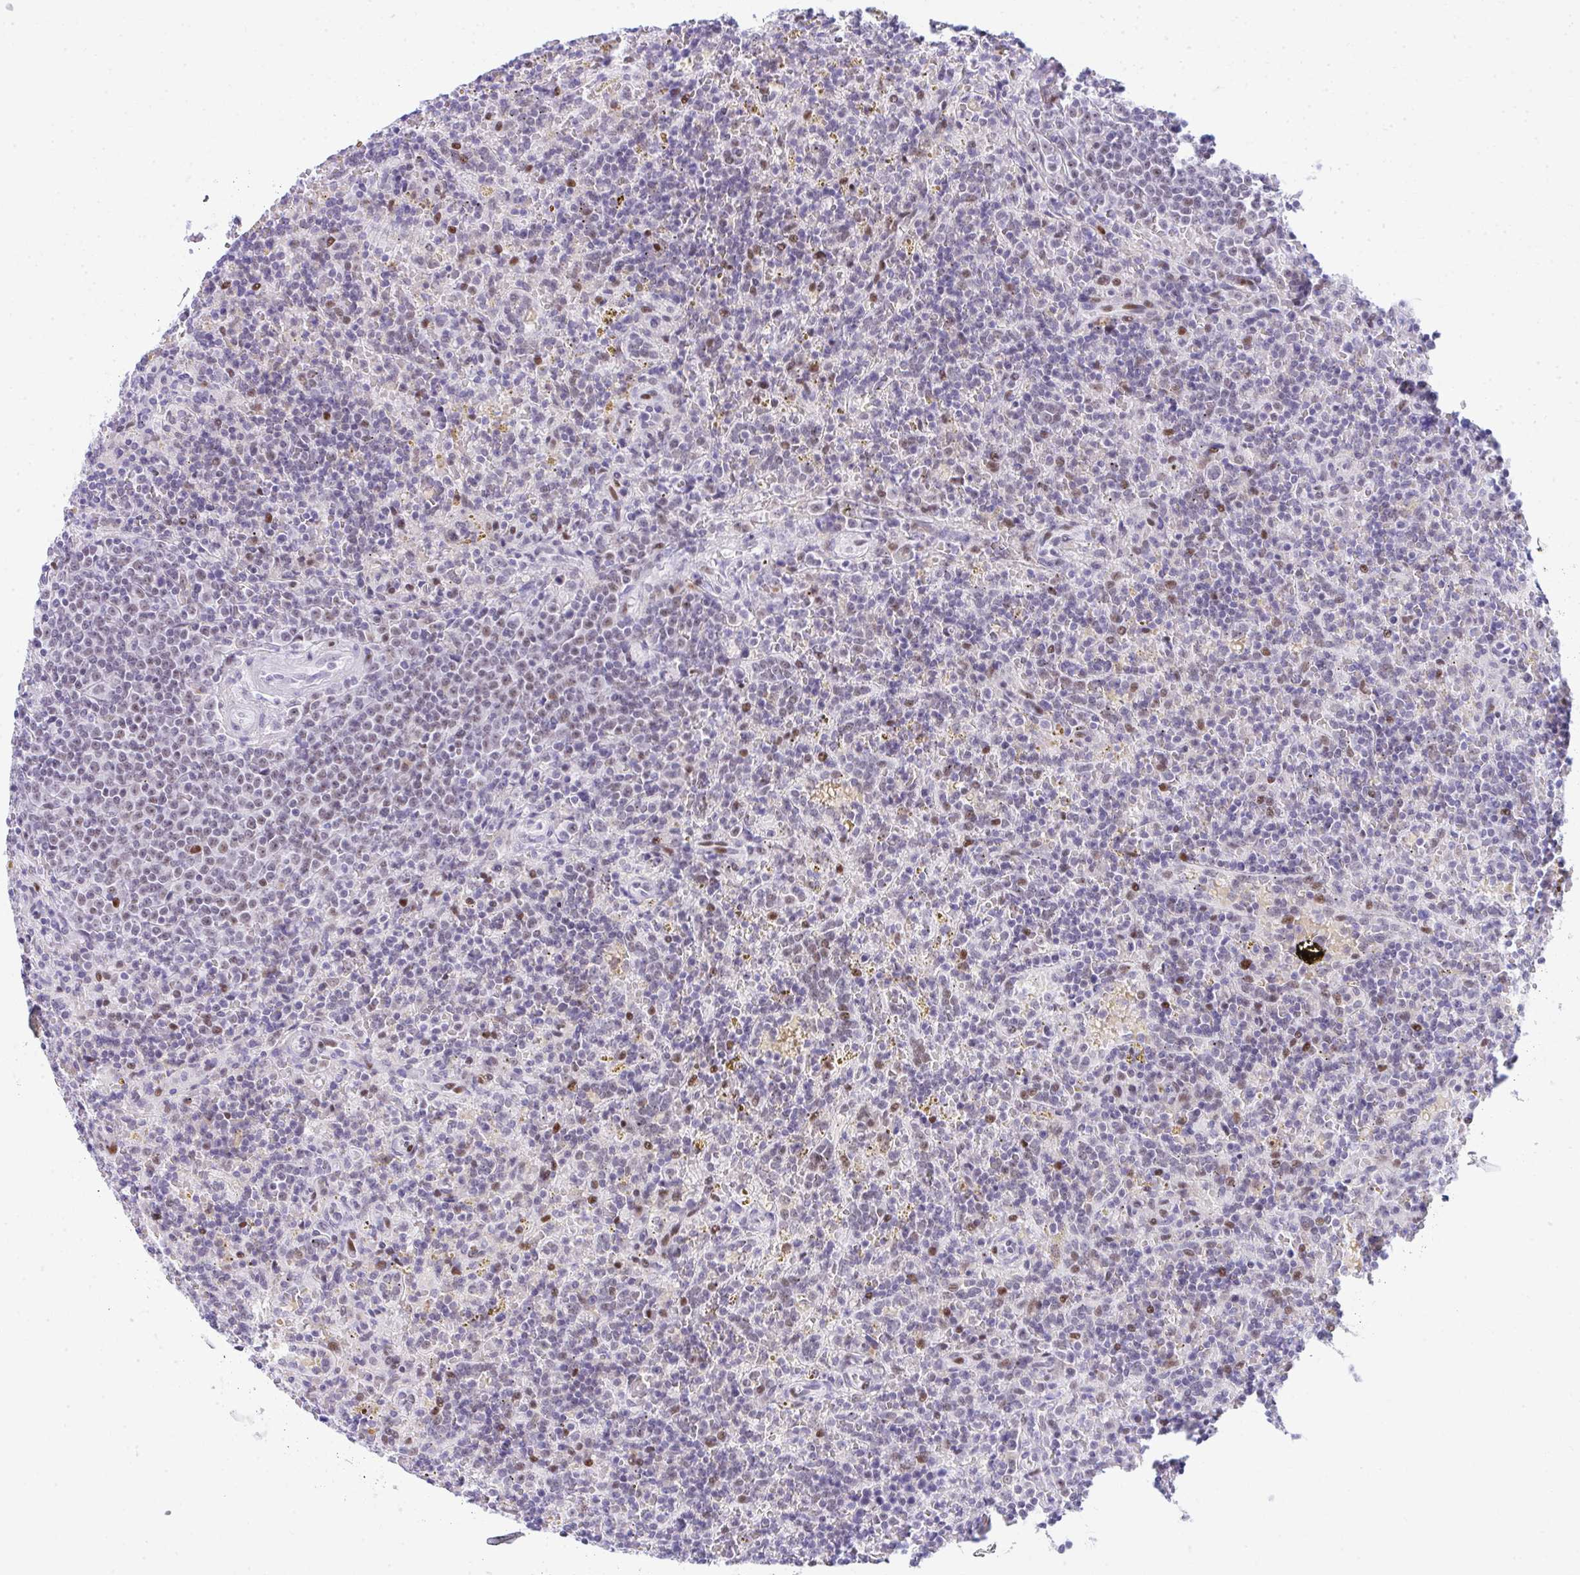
{"staining": {"intensity": "weak", "quantity": "<25%", "location": "nuclear"}, "tissue": "lymphoma", "cell_type": "Tumor cells", "image_type": "cancer", "snomed": [{"axis": "morphology", "description": "Malignant lymphoma, non-Hodgkin's type, Low grade"}, {"axis": "topography", "description": "Spleen"}], "caption": "This is an immunohistochemistry (IHC) histopathology image of lymphoma. There is no staining in tumor cells.", "gene": "GLDN", "patient": {"sex": "male", "age": 67}}